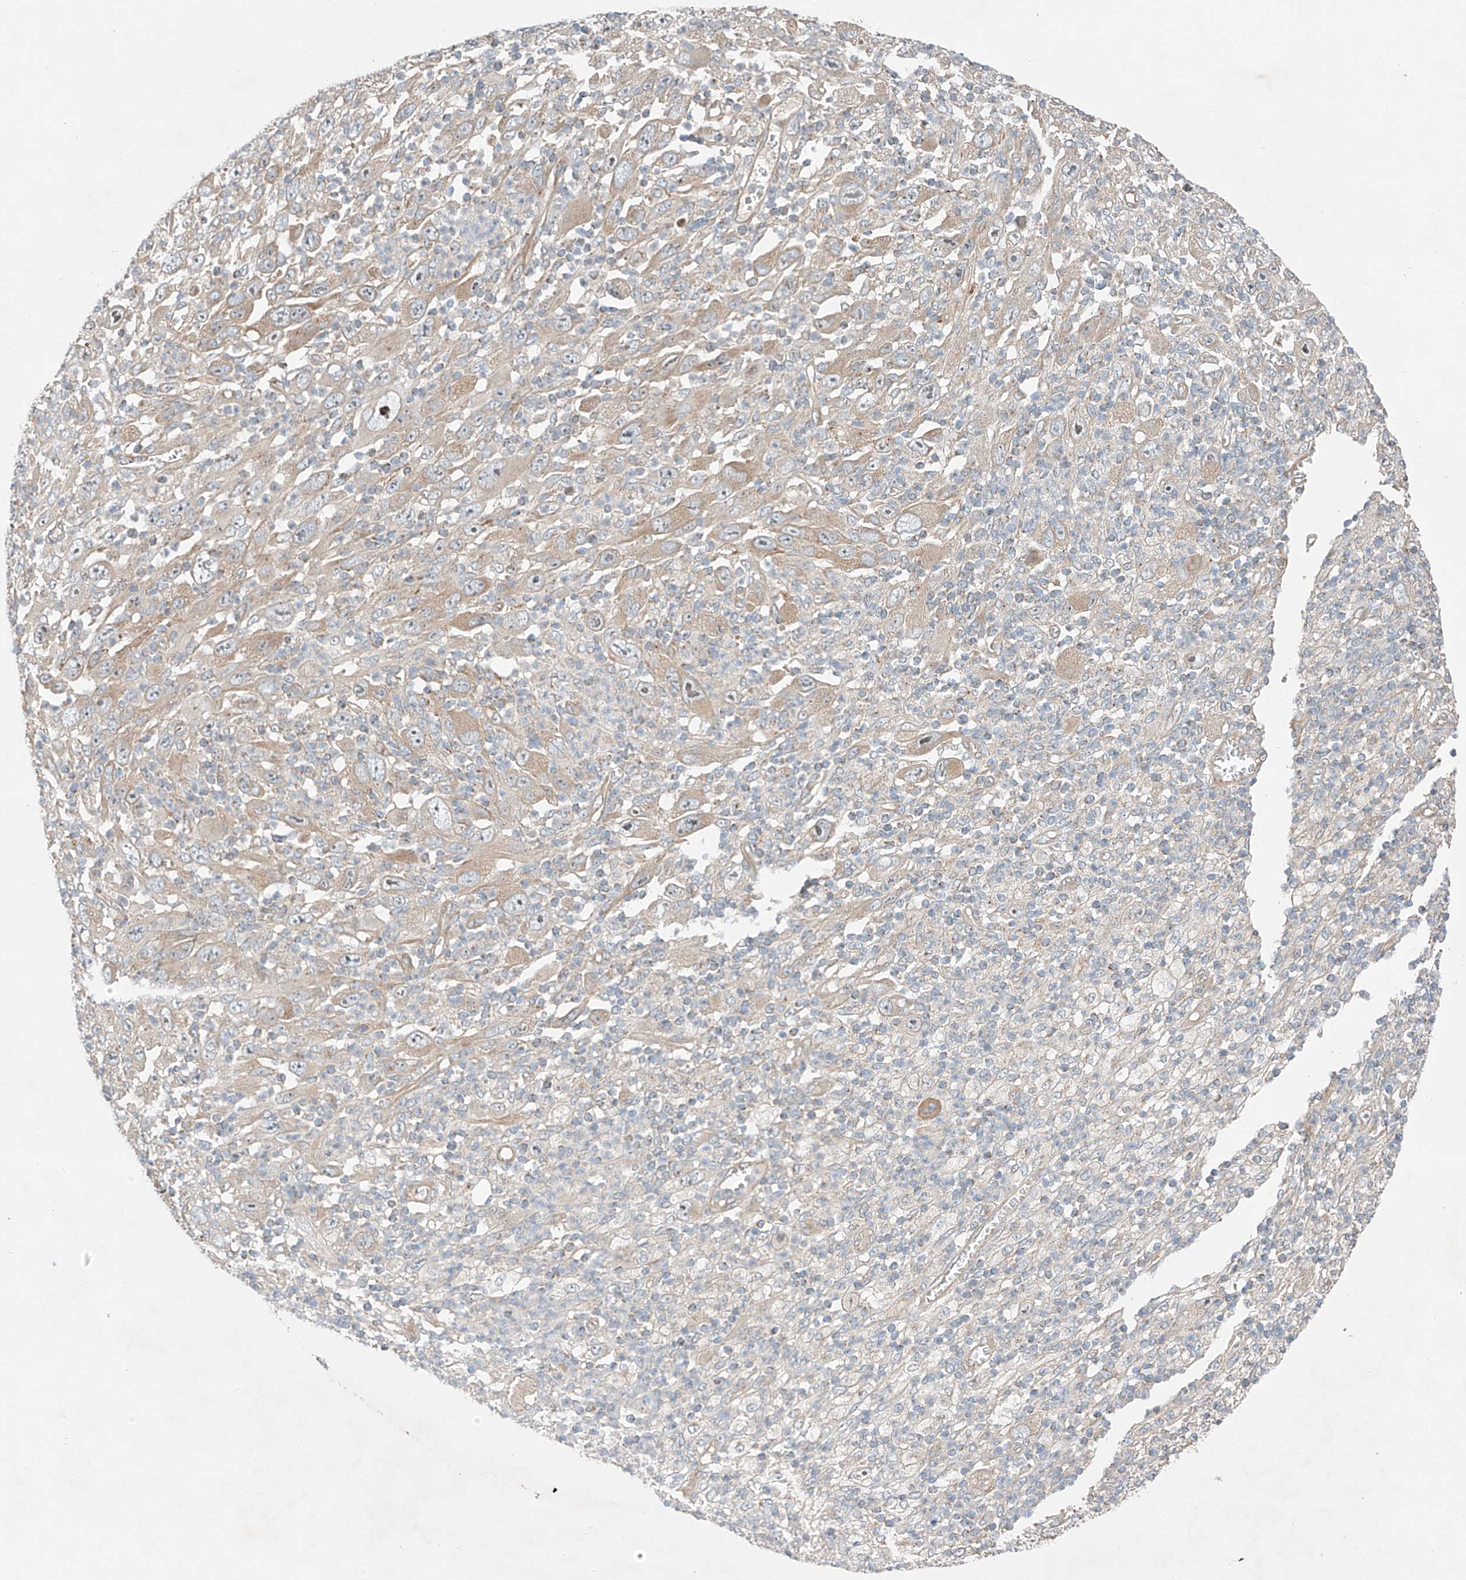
{"staining": {"intensity": "weak", "quantity": "<25%", "location": "cytoplasmic/membranous"}, "tissue": "melanoma", "cell_type": "Tumor cells", "image_type": "cancer", "snomed": [{"axis": "morphology", "description": "Malignant melanoma, Metastatic site"}, {"axis": "topography", "description": "Skin"}], "caption": "IHC micrograph of human malignant melanoma (metastatic site) stained for a protein (brown), which displays no positivity in tumor cells. (DAB (3,3'-diaminobenzidine) immunohistochemistry (IHC), high magnification).", "gene": "RUSC1", "patient": {"sex": "female", "age": 56}}